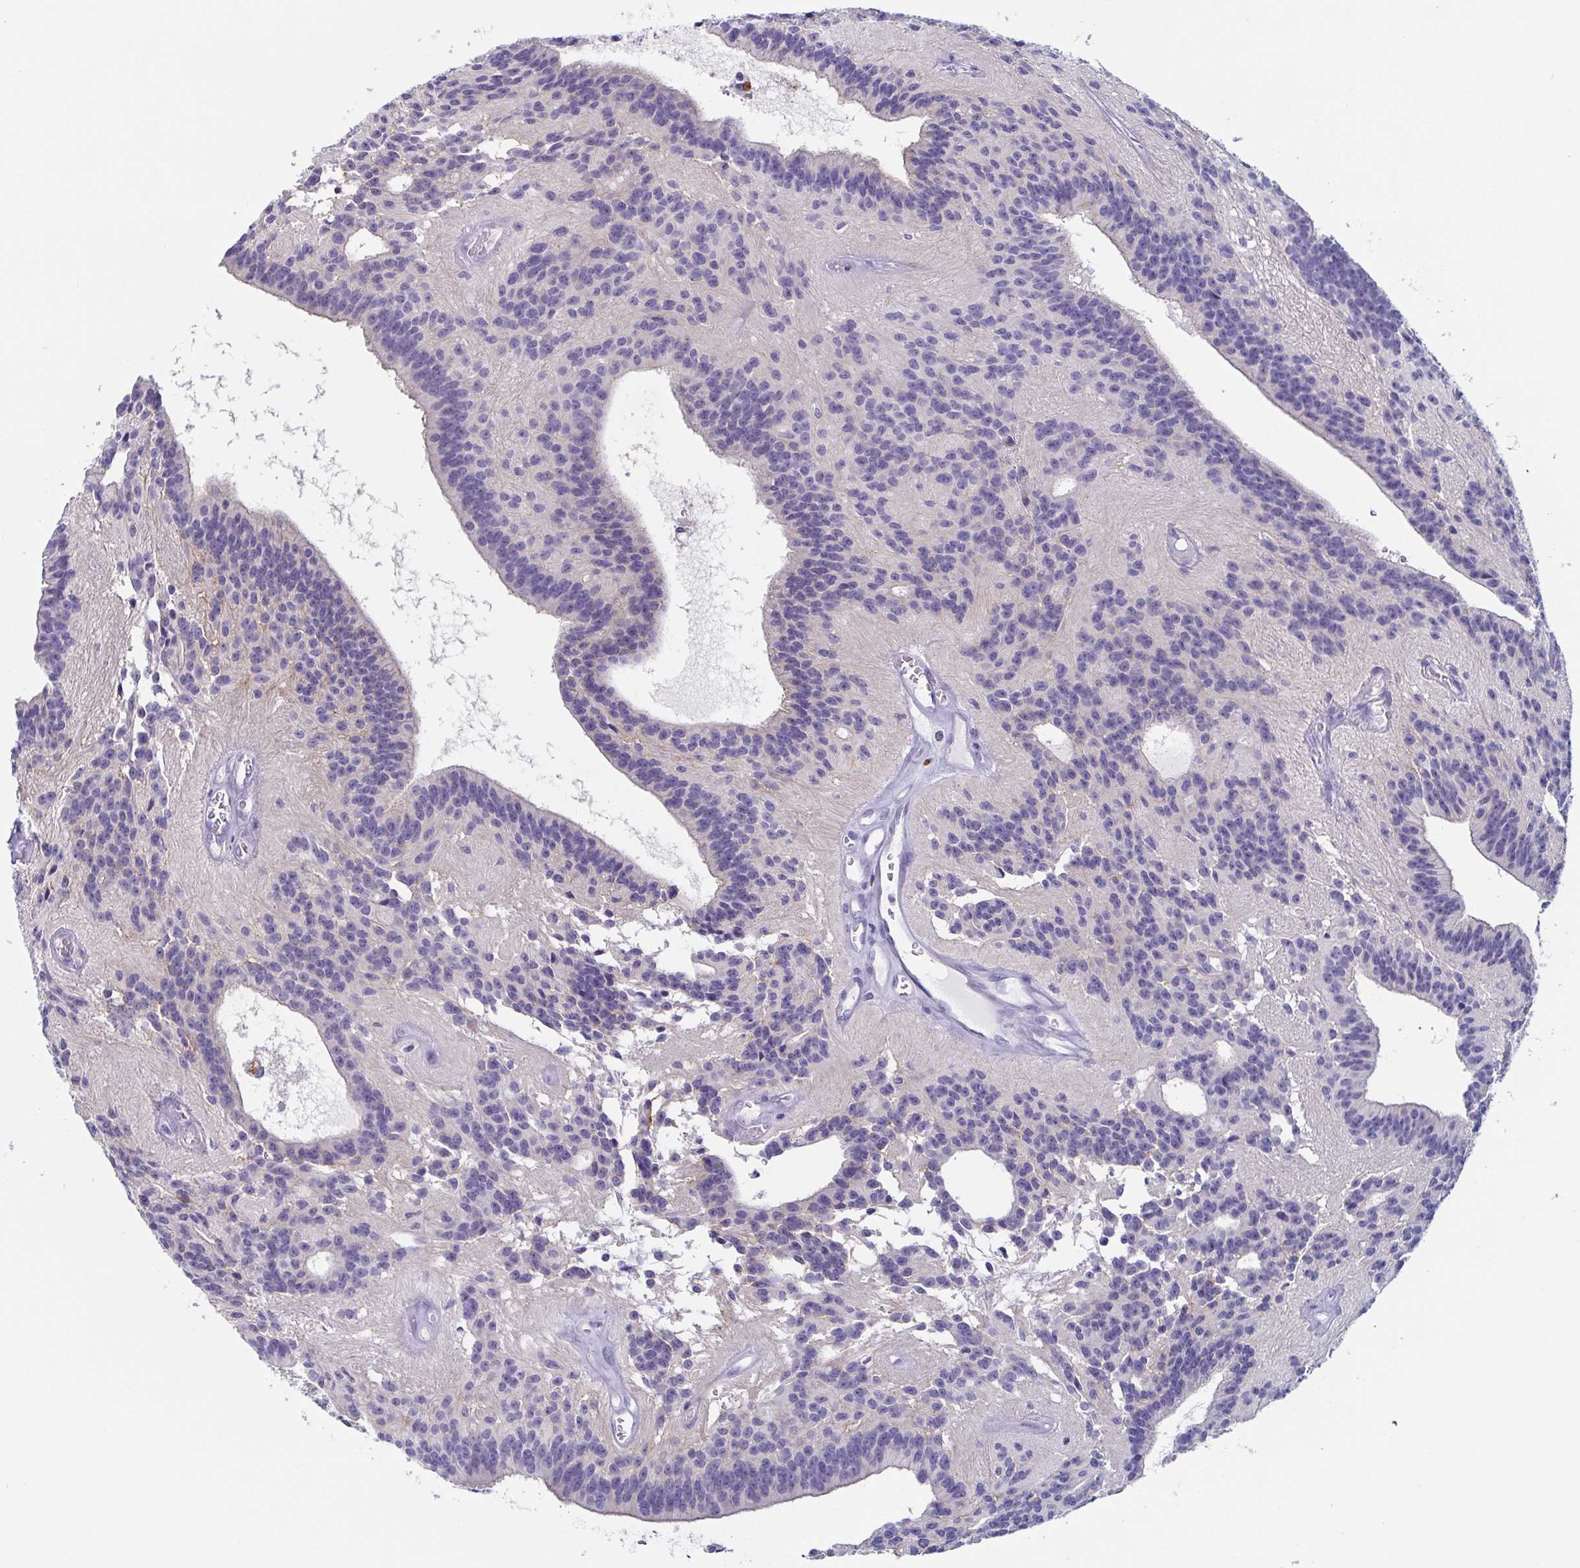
{"staining": {"intensity": "negative", "quantity": "none", "location": "none"}, "tissue": "glioma", "cell_type": "Tumor cells", "image_type": "cancer", "snomed": [{"axis": "morphology", "description": "Glioma, malignant, Low grade"}, {"axis": "topography", "description": "Brain"}], "caption": "IHC image of human glioma stained for a protein (brown), which displays no positivity in tumor cells. (DAB (3,3'-diaminobenzidine) immunohistochemistry visualized using brightfield microscopy, high magnification).", "gene": "TAGLN3", "patient": {"sex": "male", "age": 31}}